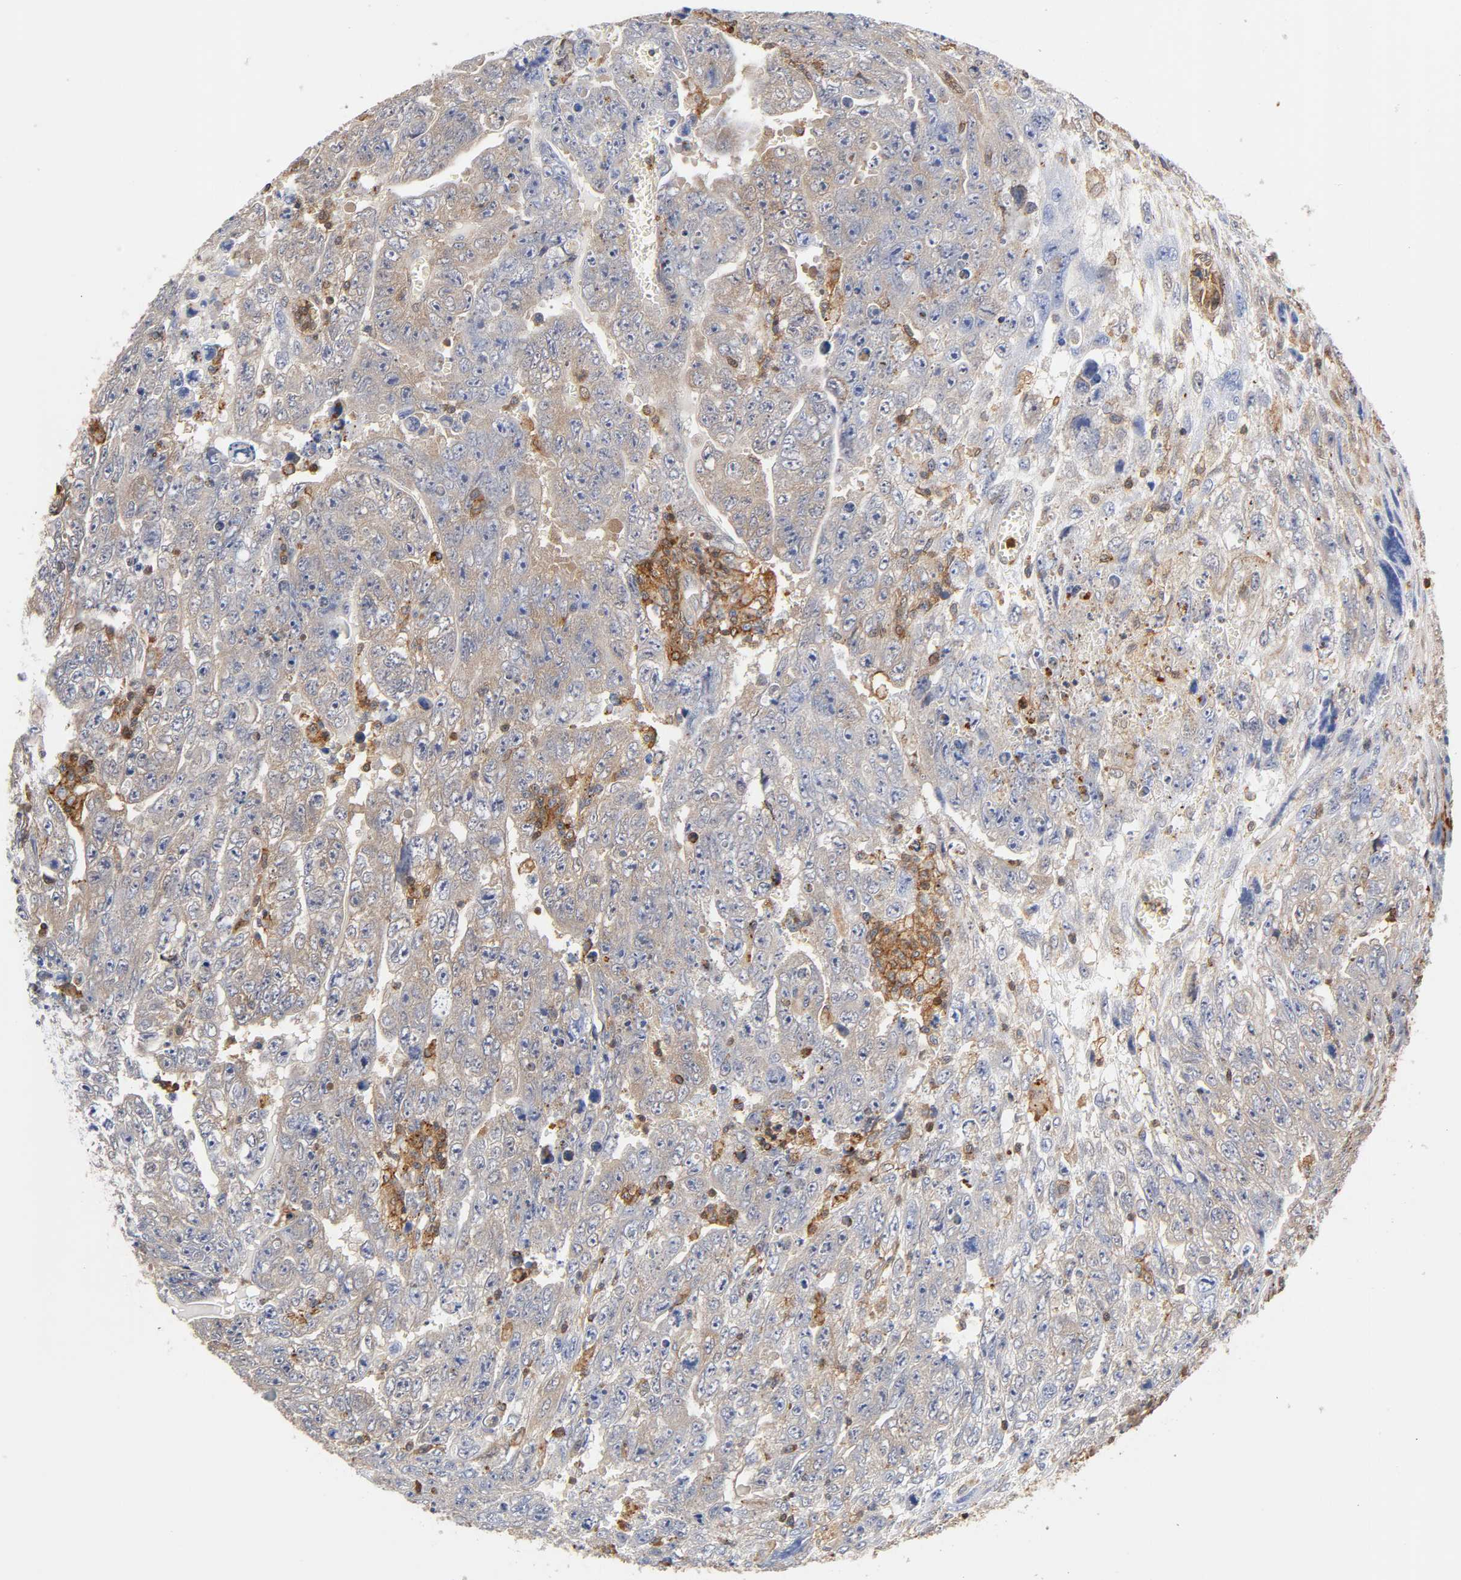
{"staining": {"intensity": "weak", "quantity": ">75%", "location": "cytoplasmic/membranous"}, "tissue": "testis cancer", "cell_type": "Tumor cells", "image_type": "cancer", "snomed": [{"axis": "morphology", "description": "Carcinoma, Embryonal, NOS"}, {"axis": "topography", "description": "Testis"}], "caption": "Immunohistochemical staining of human testis embryonal carcinoma shows low levels of weak cytoplasmic/membranous protein expression in about >75% of tumor cells.", "gene": "ANXA11", "patient": {"sex": "male", "age": 28}}